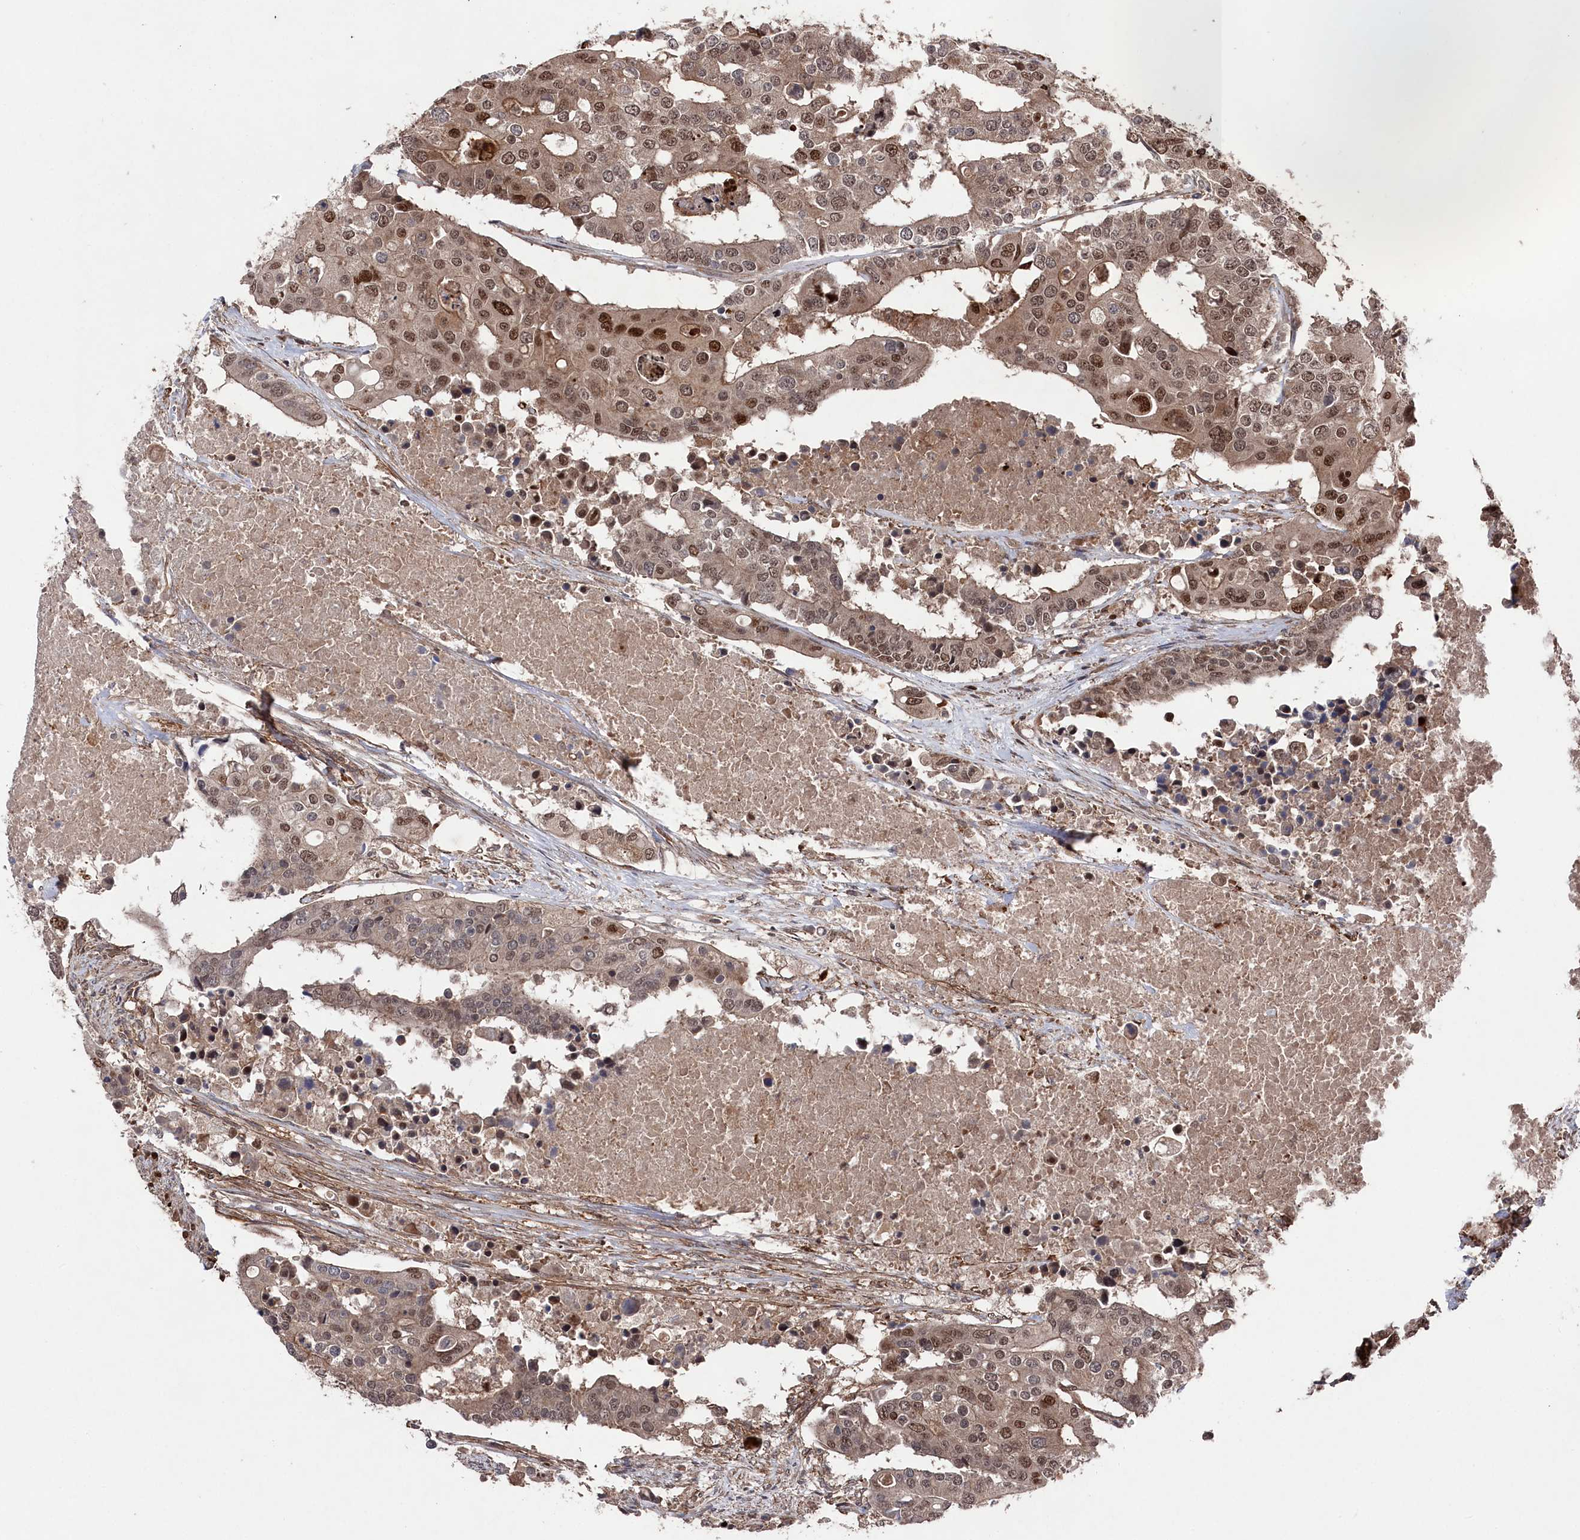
{"staining": {"intensity": "moderate", "quantity": ">75%", "location": "nuclear"}, "tissue": "colorectal cancer", "cell_type": "Tumor cells", "image_type": "cancer", "snomed": [{"axis": "morphology", "description": "Adenocarcinoma, NOS"}, {"axis": "topography", "description": "Colon"}], "caption": "Immunohistochemical staining of human adenocarcinoma (colorectal) shows medium levels of moderate nuclear protein expression in approximately >75% of tumor cells.", "gene": "BORCS7", "patient": {"sex": "male", "age": 77}}